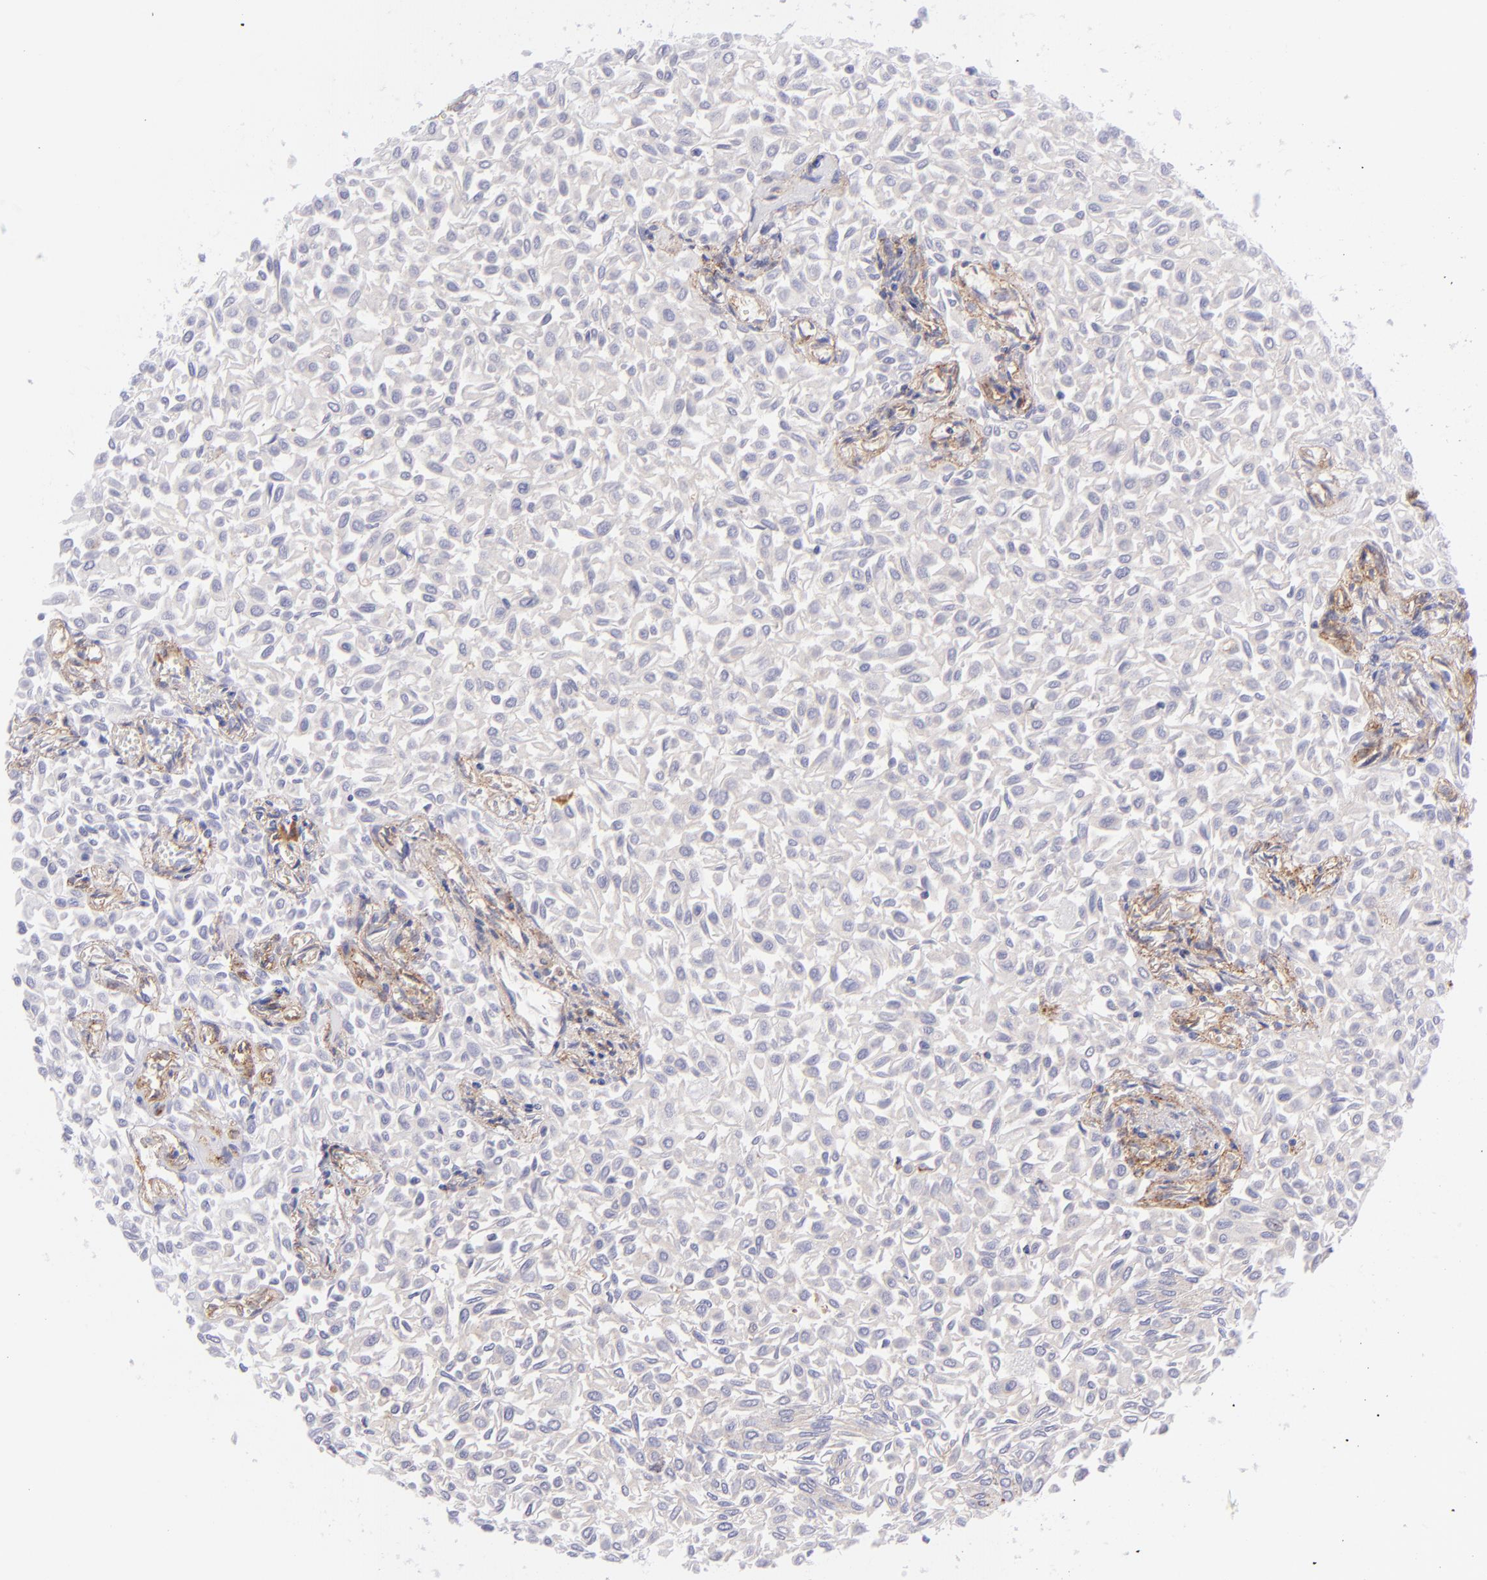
{"staining": {"intensity": "negative", "quantity": "none", "location": "none"}, "tissue": "urothelial cancer", "cell_type": "Tumor cells", "image_type": "cancer", "snomed": [{"axis": "morphology", "description": "Urothelial carcinoma, Low grade"}, {"axis": "topography", "description": "Urinary bladder"}], "caption": "Human urothelial cancer stained for a protein using IHC reveals no staining in tumor cells.", "gene": "CD81", "patient": {"sex": "male", "age": 64}}